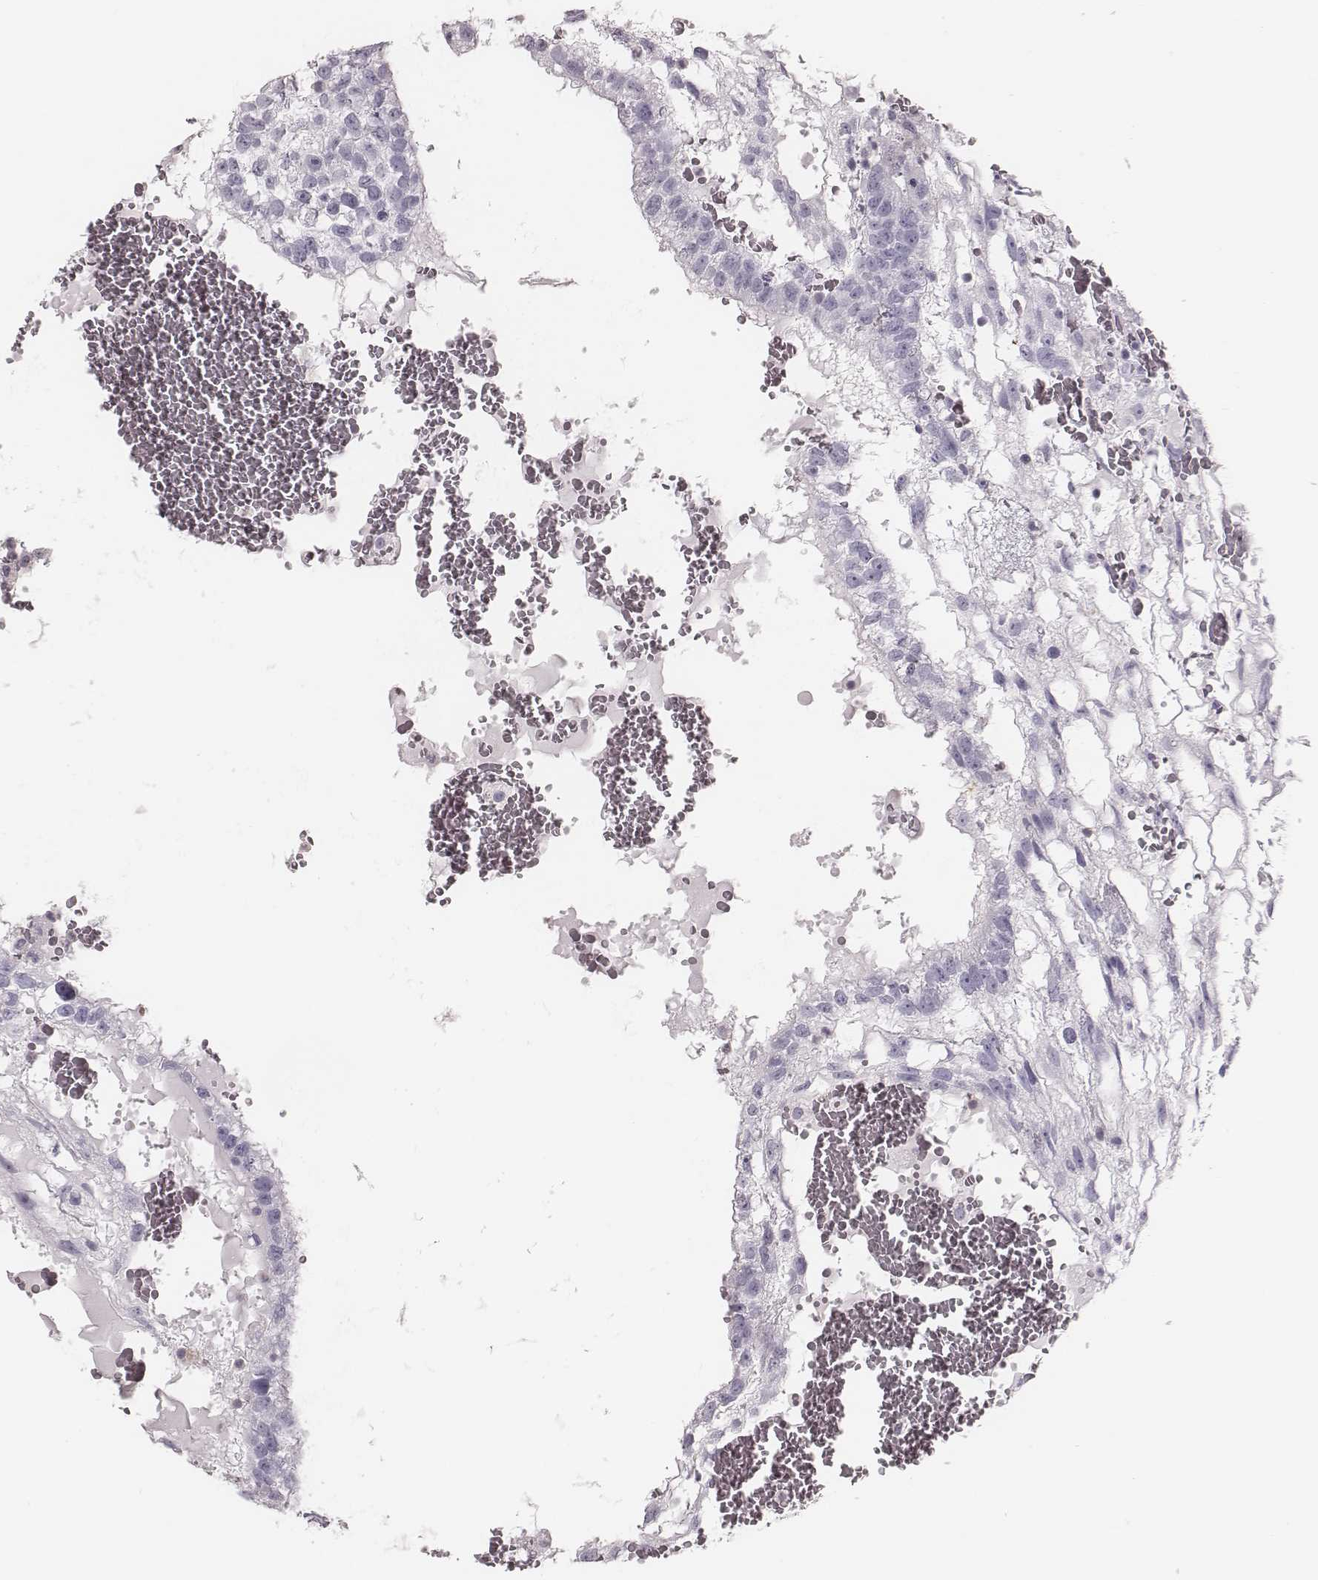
{"staining": {"intensity": "negative", "quantity": "none", "location": "none"}, "tissue": "testis cancer", "cell_type": "Tumor cells", "image_type": "cancer", "snomed": [{"axis": "morphology", "description": "Normal tissue, NOS"}, {"axis": "morphology", "description": "Carcinoma, Embryonal, NOS"}, {"axis": "topography", "description": "Testis"}], "caption": "DAB (3,3'-diaminobenzidine) immunohistochemical staining of human testis cancer displays no significant expression in tumor cells.", "gene": "ZNF365", "patient": {"sex": "male", "age": 32}}